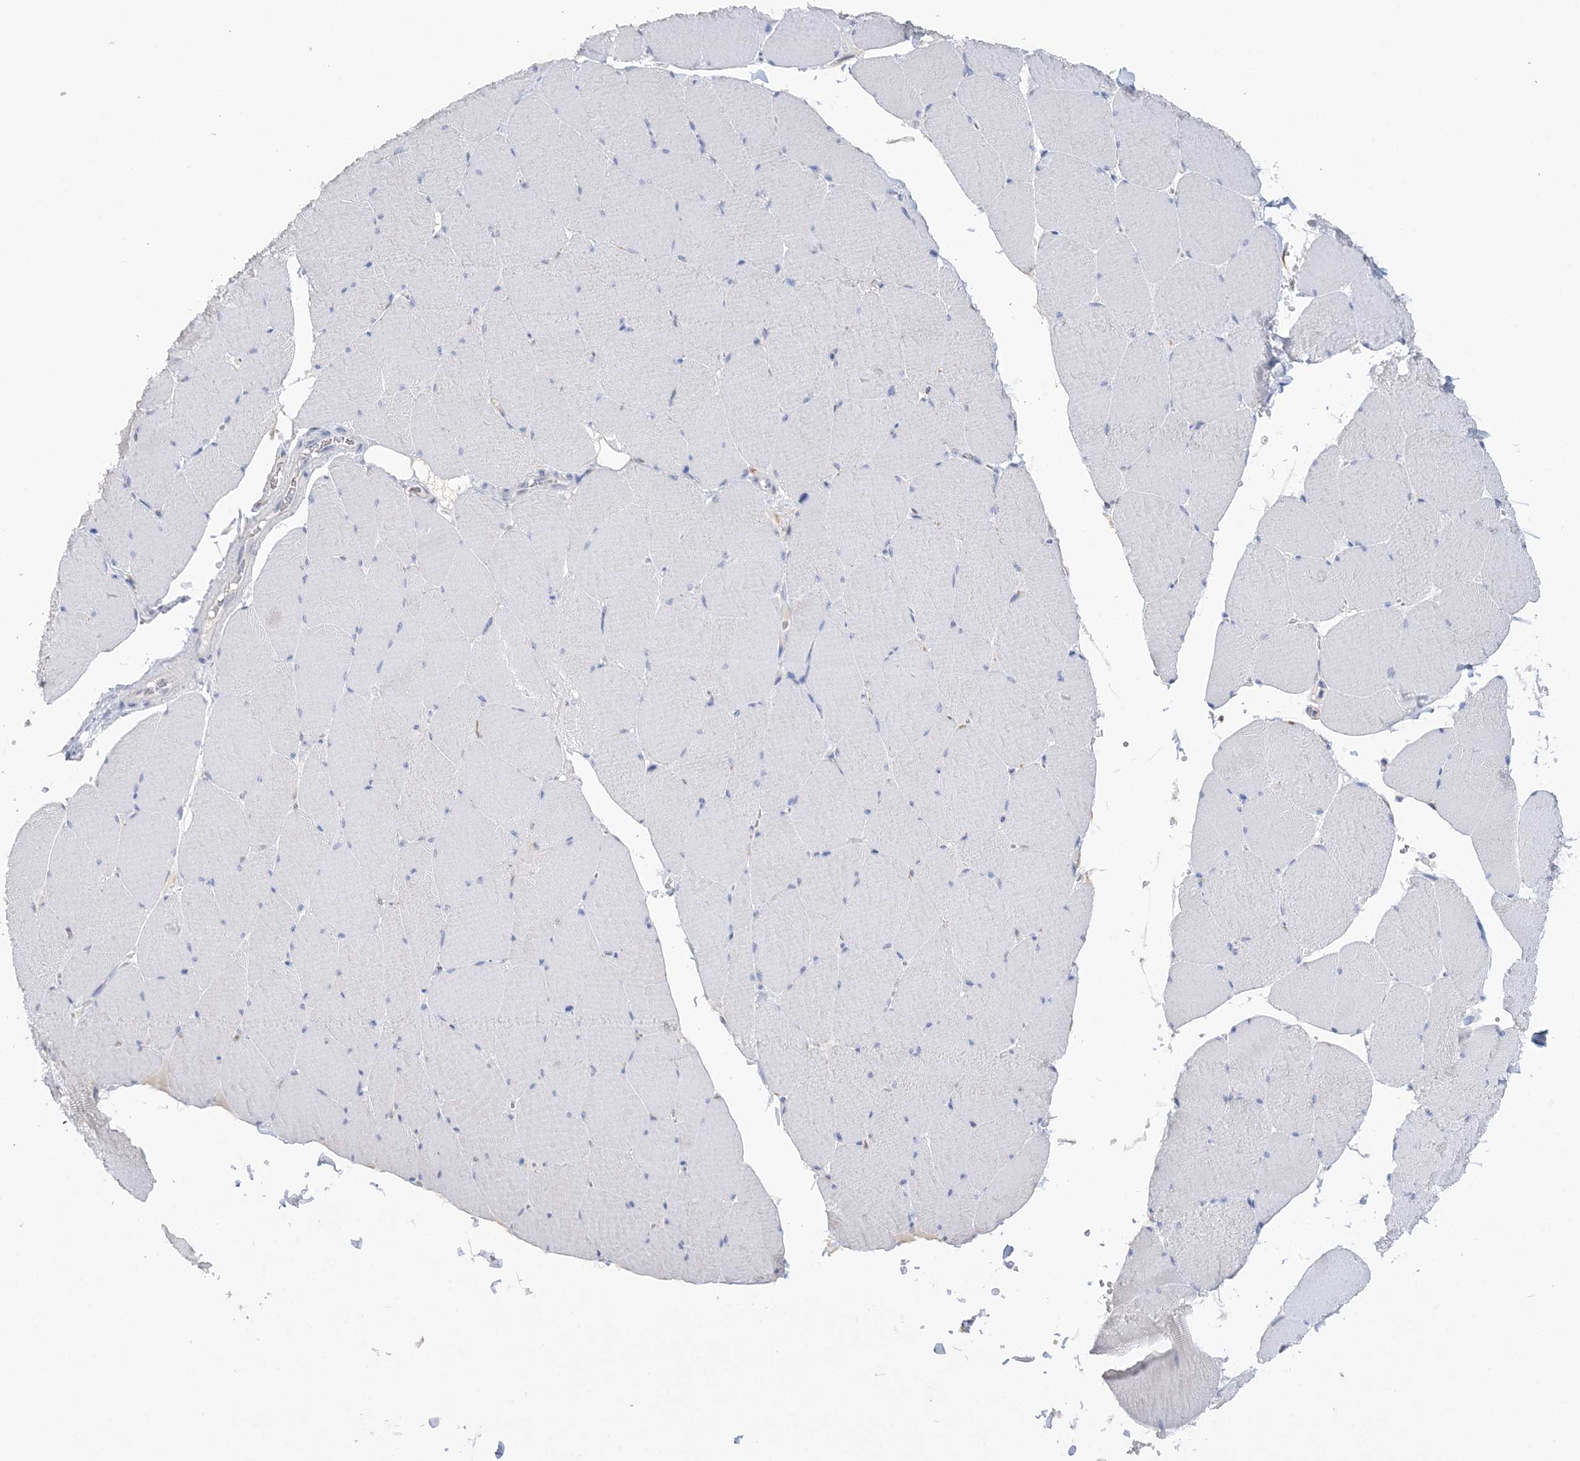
{"staining": {"intensity": "negative", "quantity": "none", "location": "none"}, "tissue": "skeletal muscle", "cell_type": "Myocytes", "image_type": "normal", "snomed": [{"axis": "morphology", "description": "Normal tissue, NOS"}, {"axis": "topography", "description": "Skeletal muscle"}, {"axis": "topography", "description": "Head-Neck"}], "caption": "The immunohistochemistry image has no significant staining in myocytes of skeletal muscle. (Stains: DAB immunohistochemistry (IHC) with hematoxylin counter stain, Microscopy: brightfield microscopy at high magnification).", "gene": "RPEL1", "patient": {"sex": "male", "age": 66}}